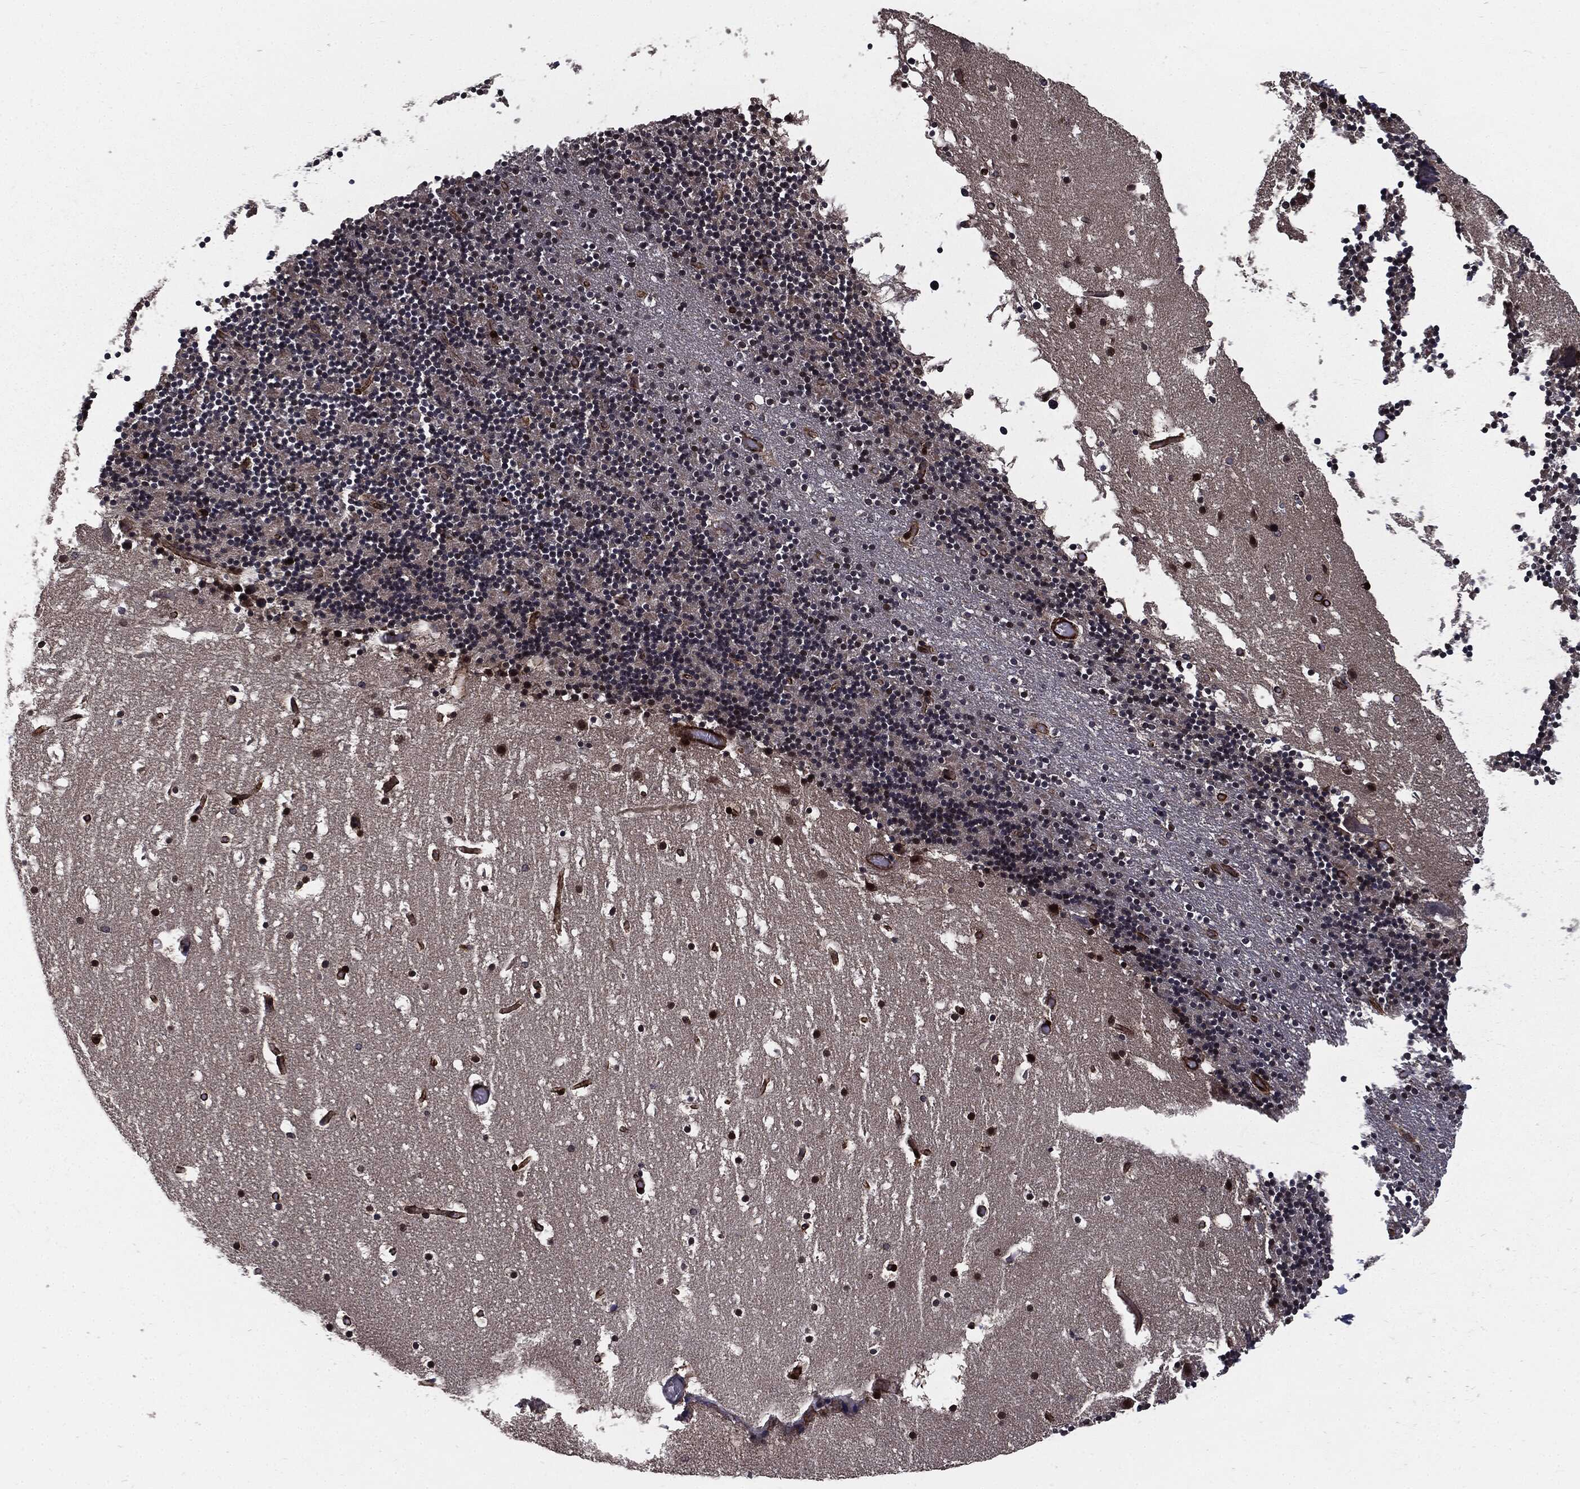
{"staining": {"intensity": "strong", "quantity": "<25%", "location": "nuclear"}, "tissue": "cerebellum", "cell_type": "Cells in granular layer", "image_type": "normal", "snomed": [{"axis": "morphology", "description": "Normal tissue, NOS"}, {"axis": "topography", "description": "Cerebellum"}], "caption": "Immunohistochemistry (IHC) staining of unremarkable cerebellum, which displays medium levels of strong nuclear positivity in approximately <25% of cells in granular layer indicating strong nuclear protein expression. The staining was performed using DAB (brown) for protein detection and nuclei were counterstained in hematoxylin (blue).", "gene": "PTPA", "patient": {"sex": "male", "age": 37}}